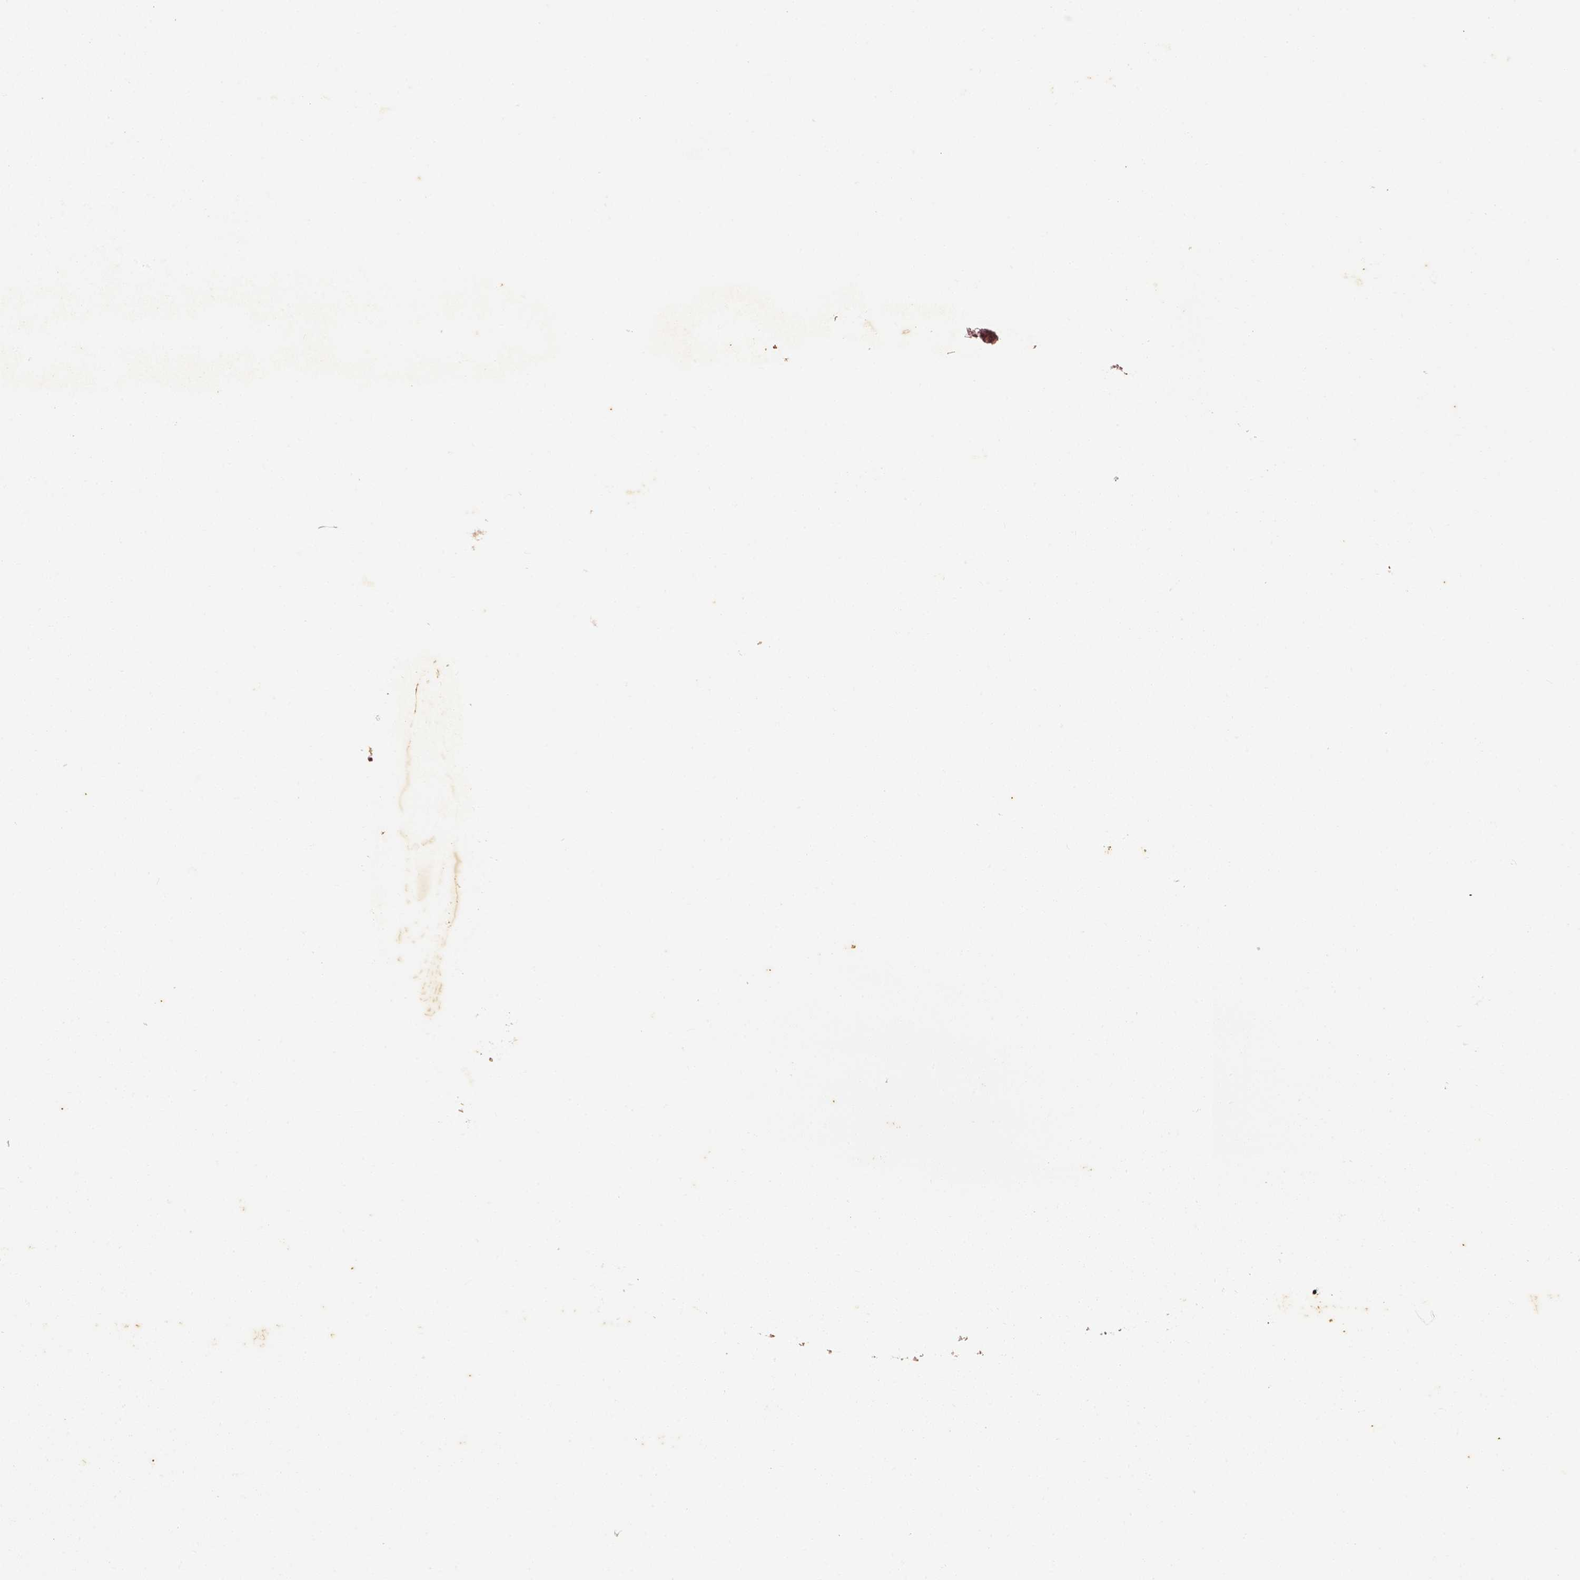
{"staining": {"intensity": "negative", "quantity": "none", "location": "none"}, "tissue": "heart muscle", "cell_type": "Cardiomyocytes", "image_type": "normal", "snomed": [{"axis": "morphology", "description": "Normal tissue, NOS"}, {"axis": "topography", "description": "Heart"}], "caption": "Micrograph shows no protein positivity in cardiomyocytes of normal heart muscle.", "gene": "WLS", "patient": {"sex": "male", "age": 61}}